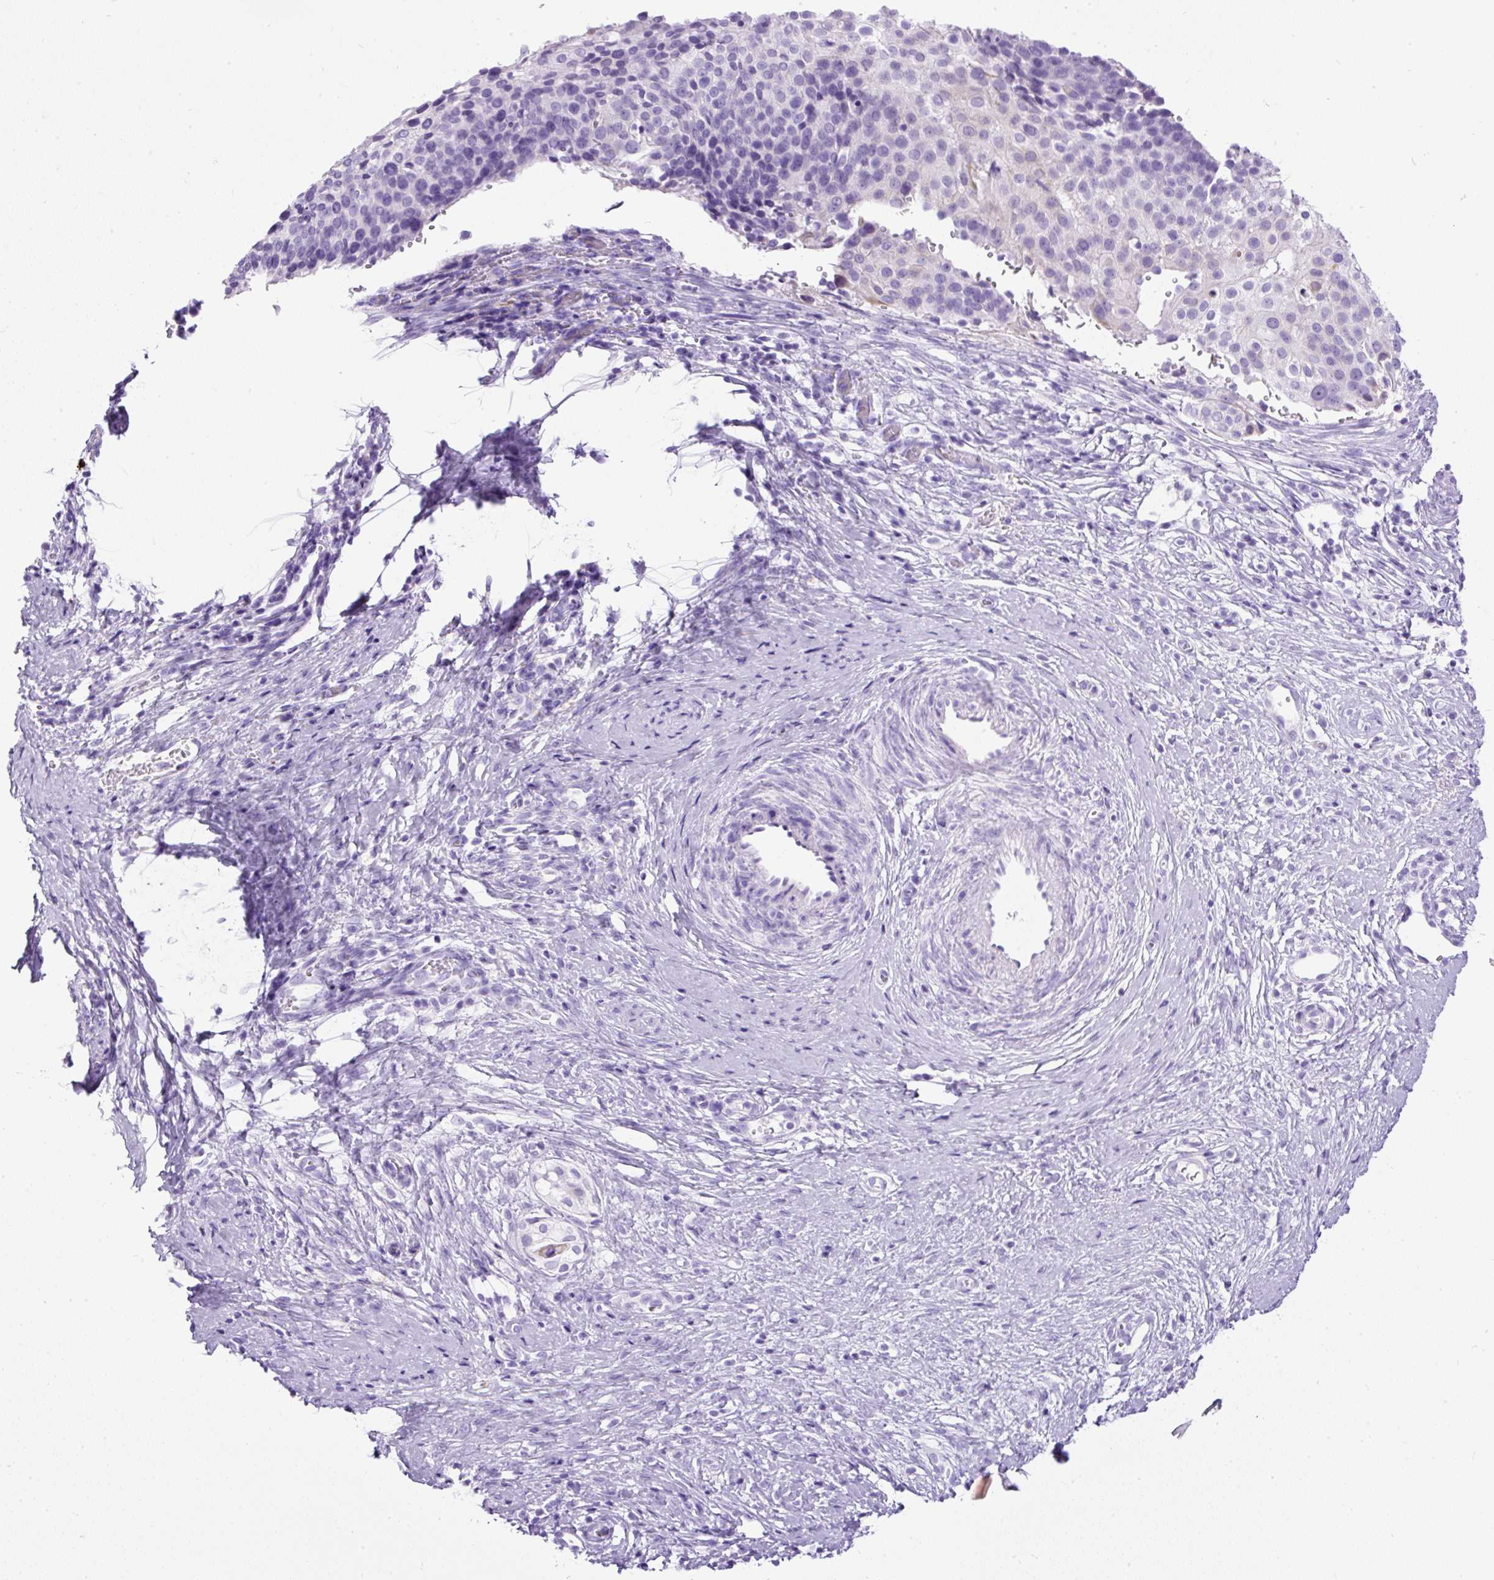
{"staining": {"intensity": "negative", "quantity": "none", "location": "none"}, "tissue": "cervical cancer", "cell_type": "Tumor cells", "image_type": "cancer", "snomed": [{"axis": "morphology", "description": "Squamous cell carcinoma, NOS"}, {"axis": "topography", "description": "Cervix"}], "caption": "Tumor cells are negative for protein expression in human squamous cell carcinoma (cervical).", "gene": "PDIA2", "patient": {"sex": "female", "age": 44}}